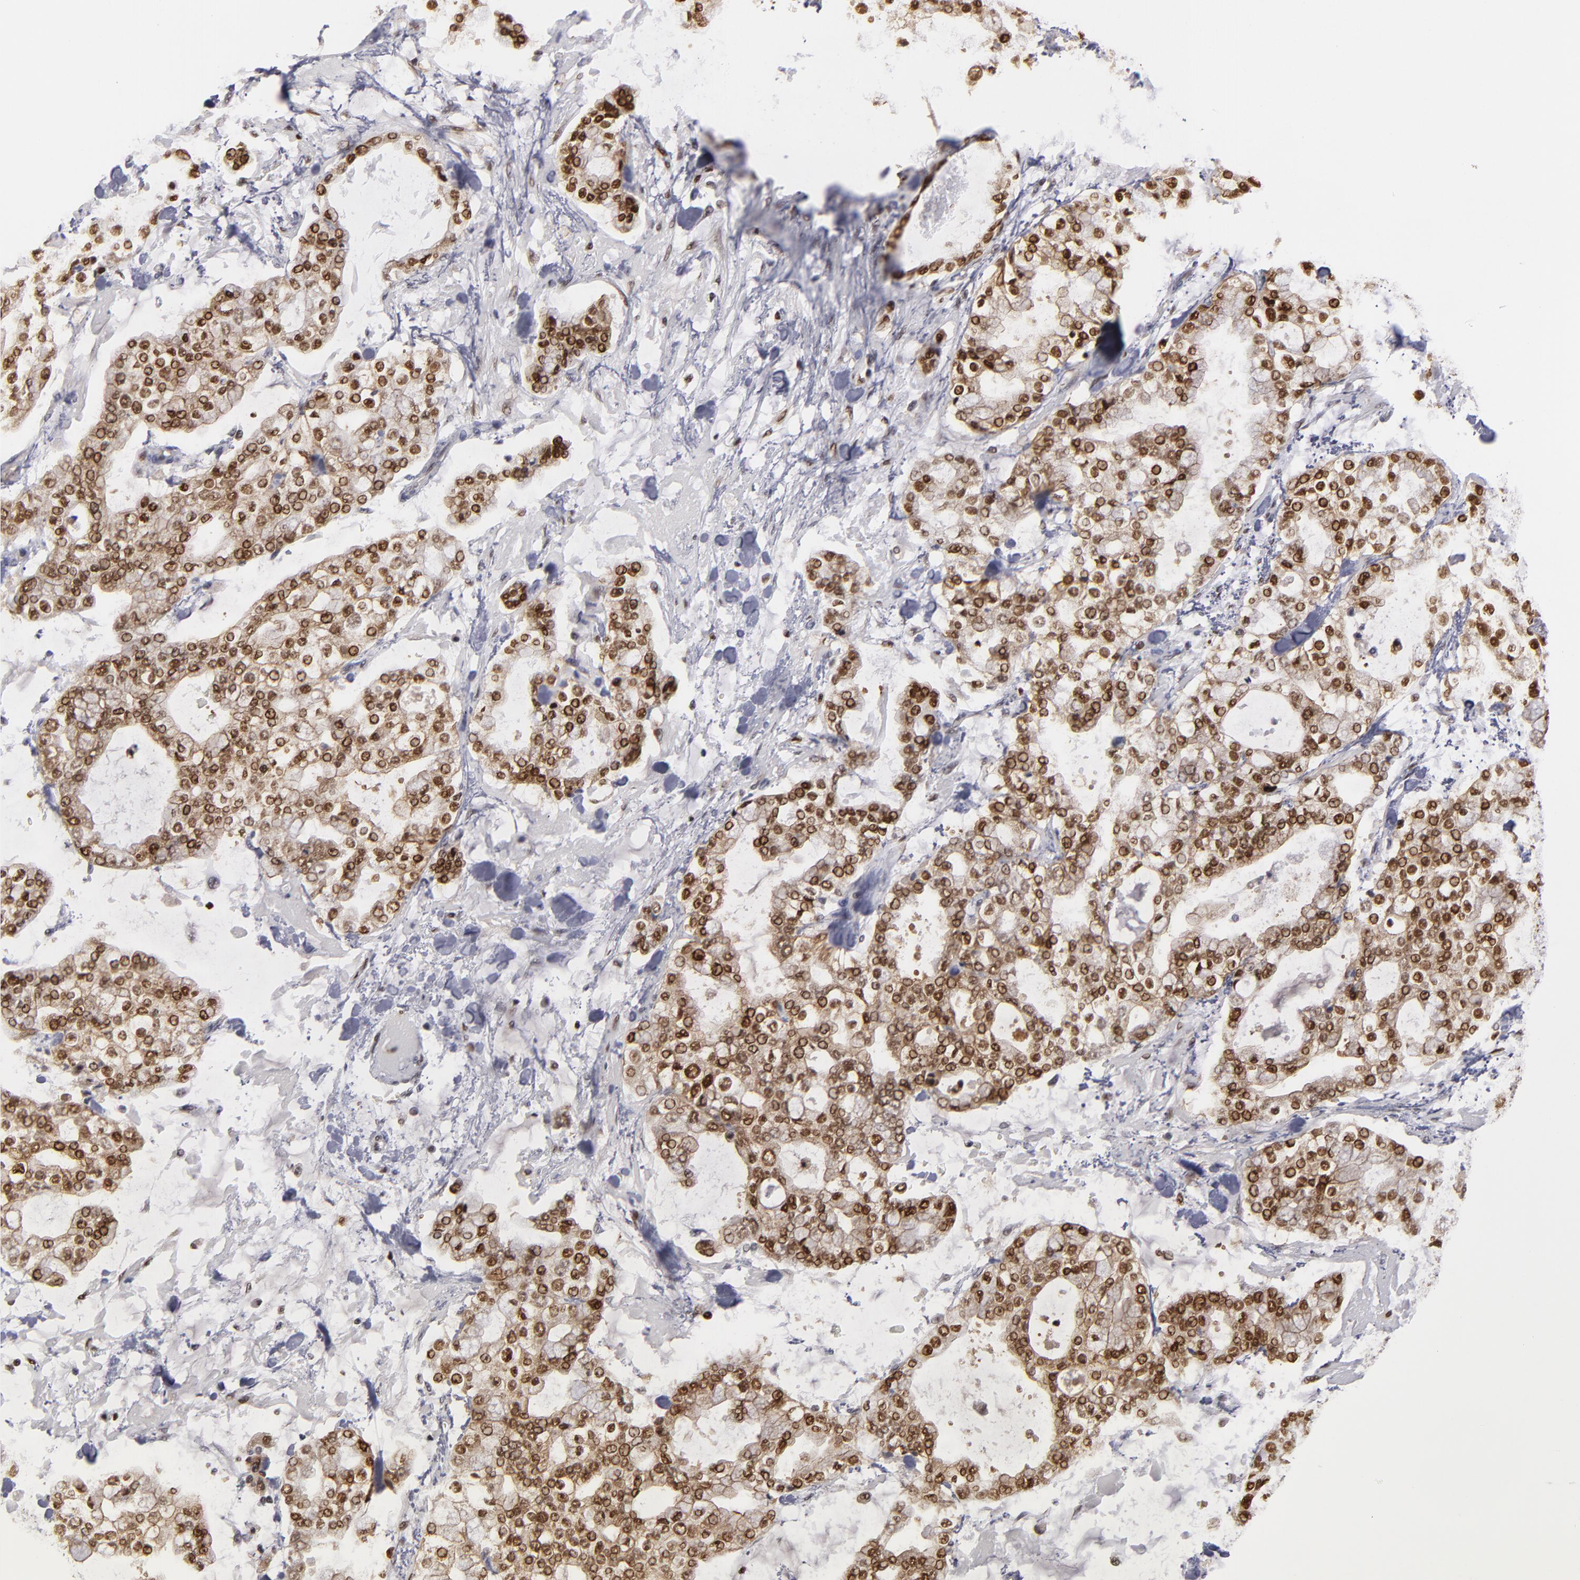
{"staining": {"intensity": "moderate", "quantity": ">75%", "location": "cytoplasmic/membranous,nuclear"}, "tissue": "stomach cancer", "cell_type": "Tumor cells", "image_type": "cancer", "snomed": [{"axis": "morphology", "description": "Normal tissue, NOS"}, {"axis": "morphology", "description": "Adenocarcinoma, NOS"}, {"axis": "topography", "description": "Stomach, upper"}, {"axis": "topography", "description": "Stomach"}], "caption": "Adenocarcinoma (stomach) tissue demonstrates moderate cytoplasmic/membranous and nuclear positivity in about >75% of tumor cells", "gene": "GSR", "patient": {"sex": "male", "age": 76}}